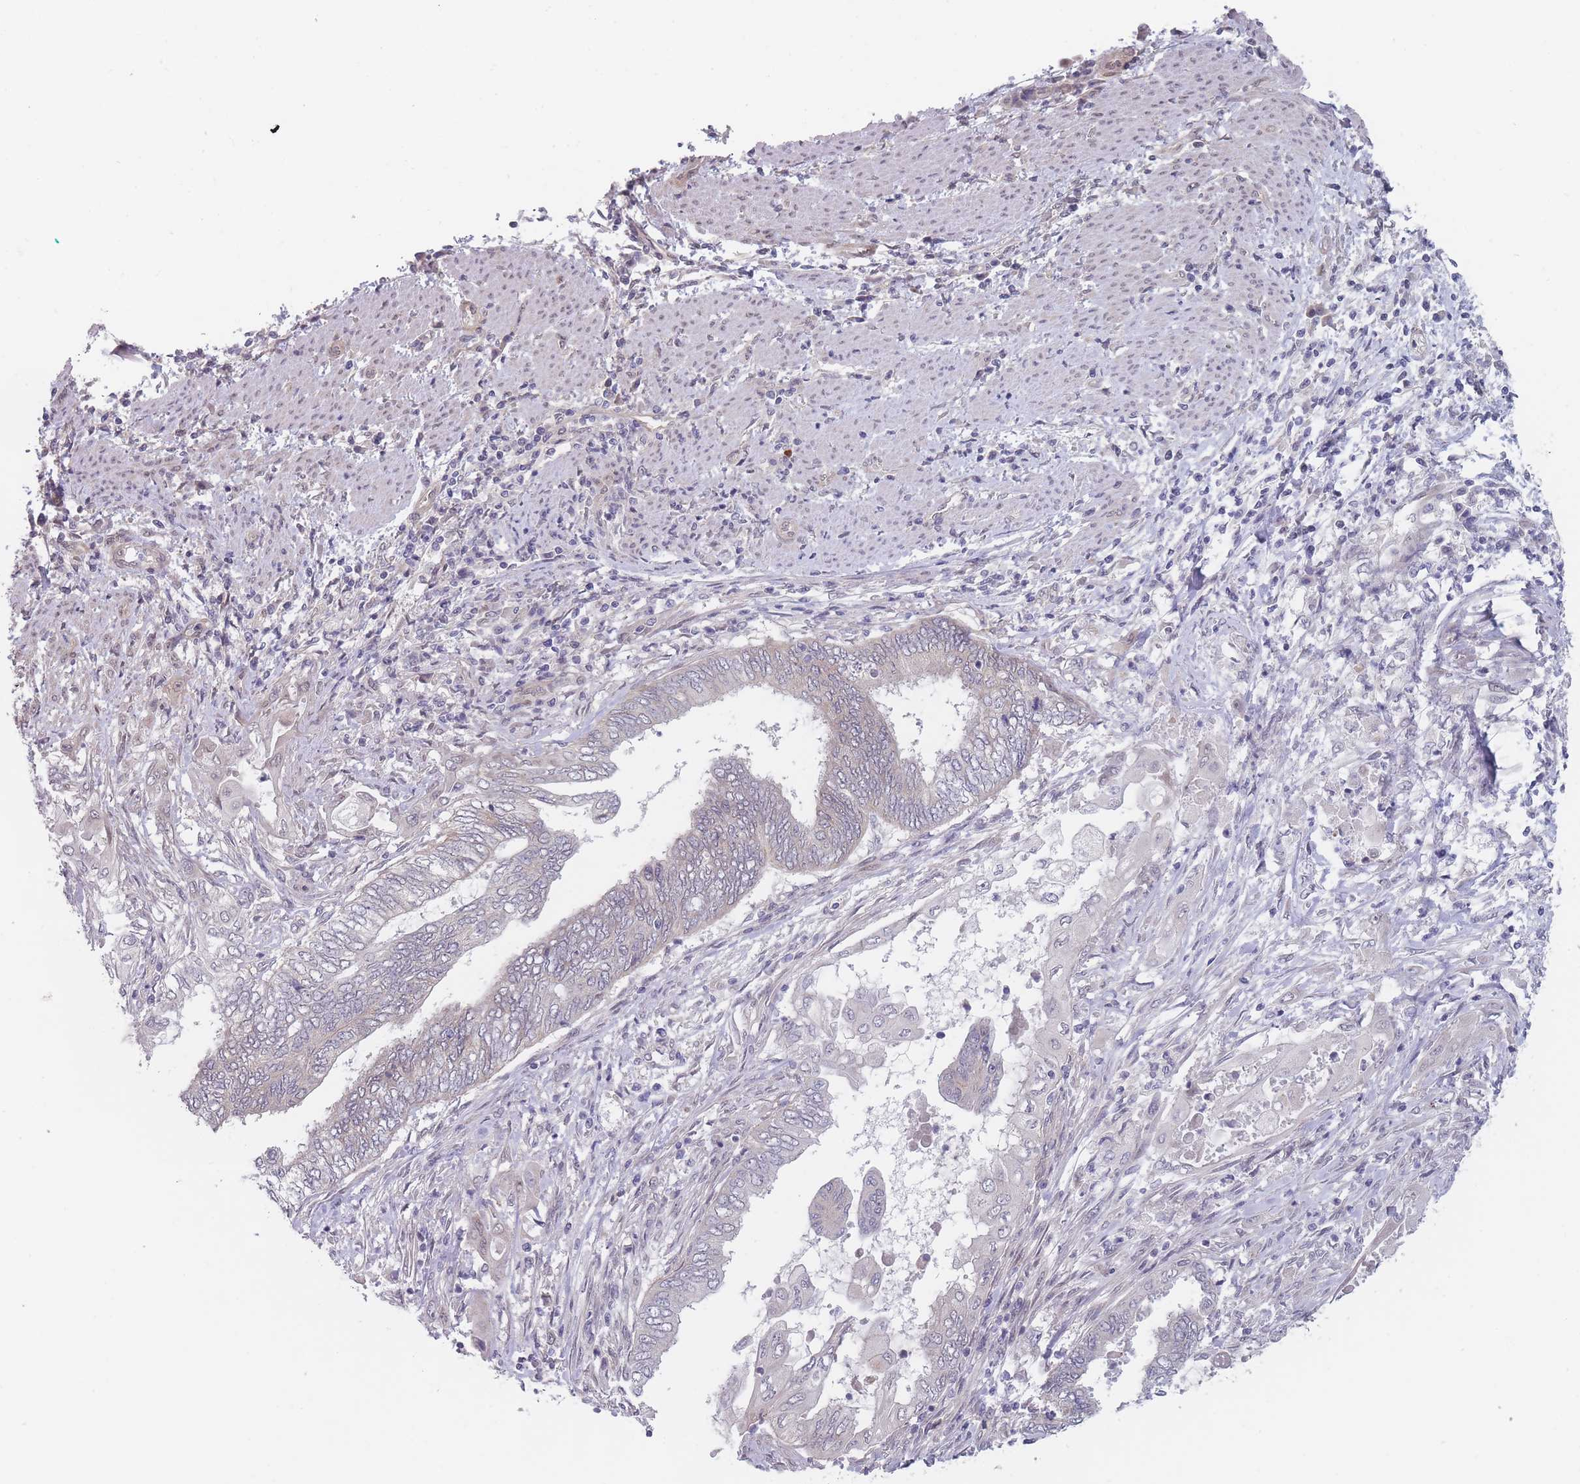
{"staining": {"intensity": "negative", "quantity": "none", "location": "none"}, "tissue": "endometrial cancer", "cell_type": "Tumor cells", "image_type": "cancer", "snomed": [{"axis": "morphology", "description": "Adenocarcinoma, NOS"}, {"axis": "topography", "description": "Uterus"}, {"axis": "topography", "description": "Endometrium"}], "caption": "The micrograph reveals no staining of tumor cells in endometrial adenocarcinoma. (DAB immunohistochemistry visualized using brightfield microscopy, high magnification).", "gene": "ANKRD10", "patient": {"sex": "female", "age": 70}}